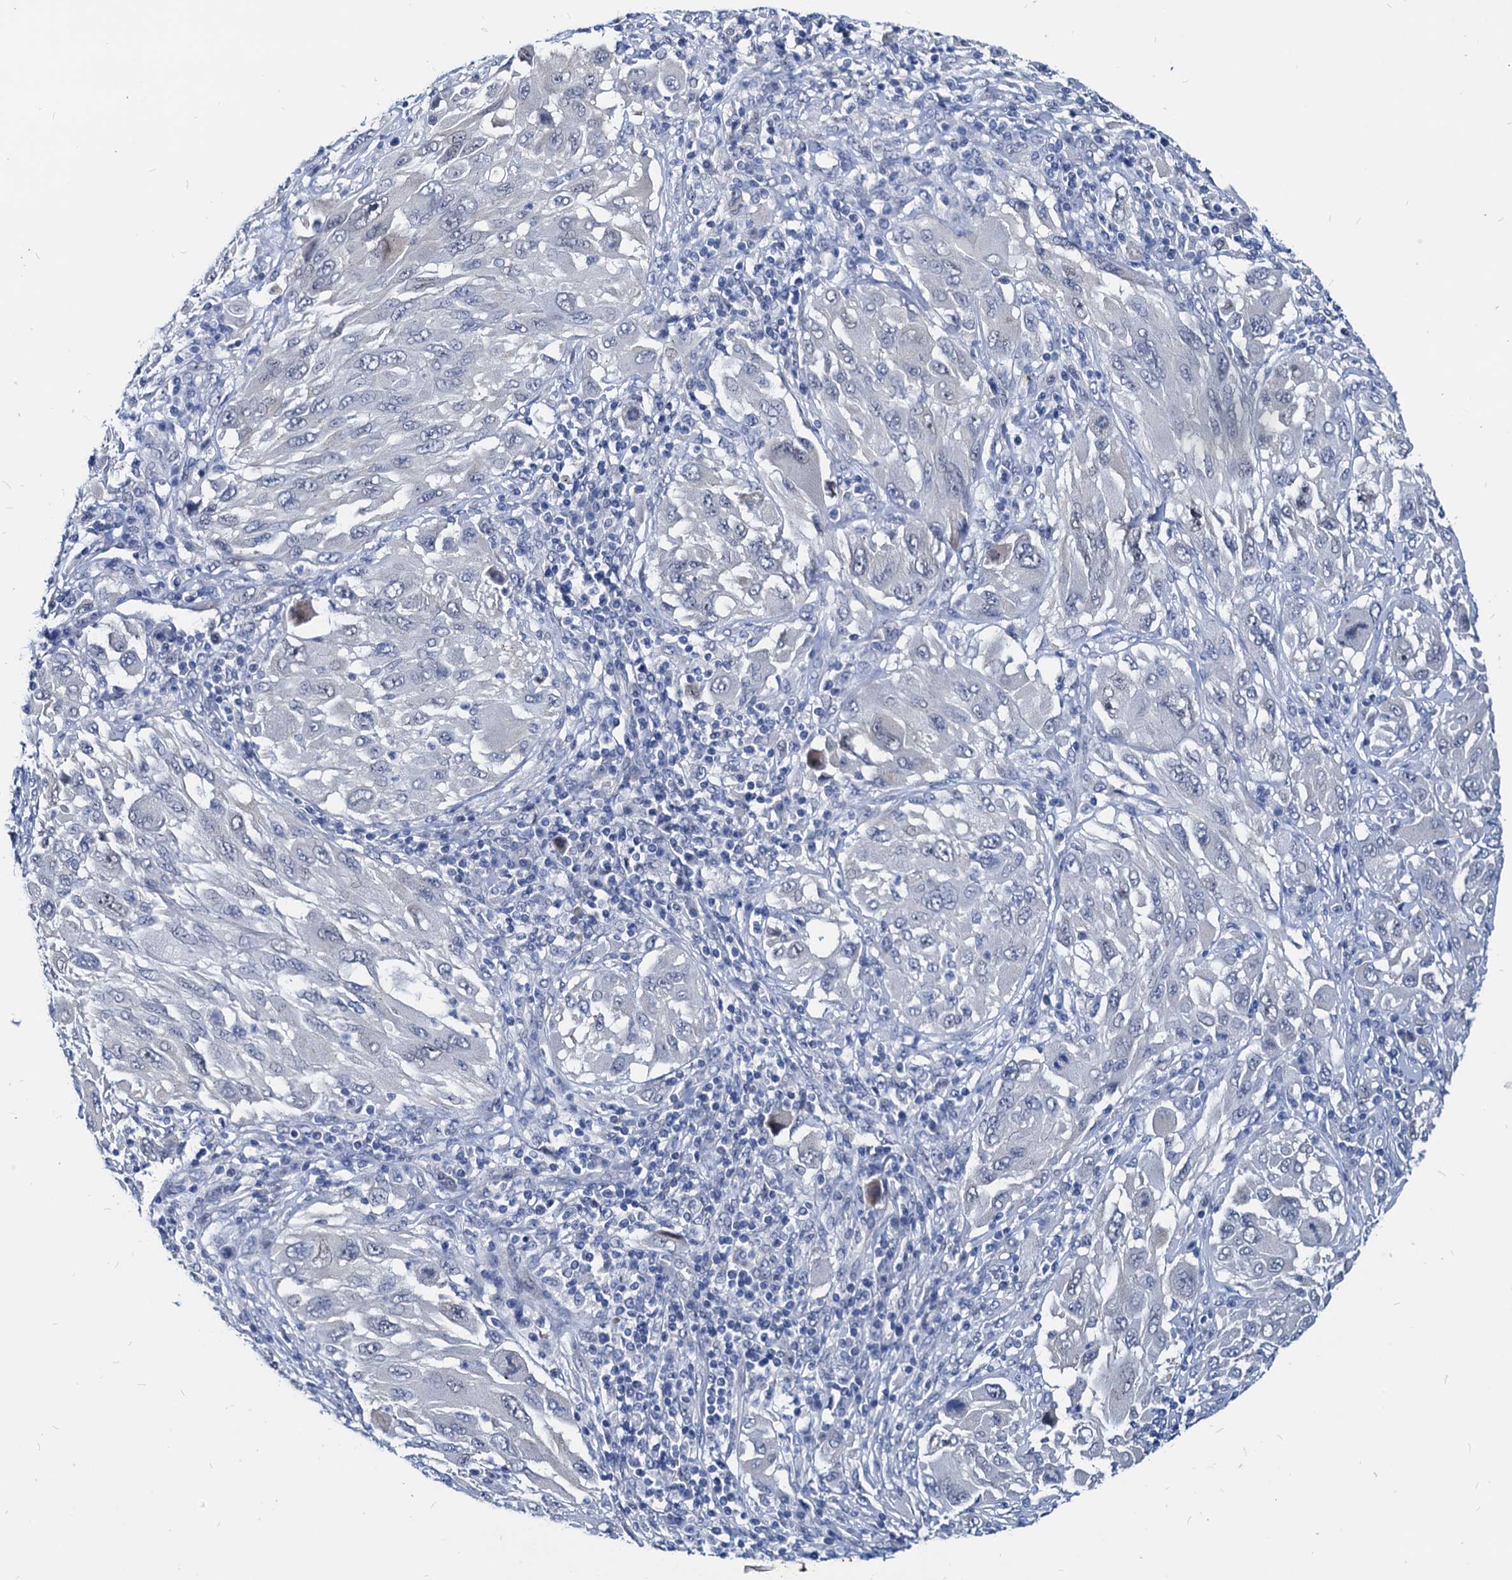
{"staining": {"intensity": "negative", "quantity": "none", "location": "none"}, "tissue": "melanoma", "cell_type": "Tumor cells", "image_type": "cancer", "snomed": [{"axis": "morphology", "description": "Malignant melanoma, NOS"}, {"axis": "topography", "description": "Skin"}], "caption": "A photomicrograph of melanoma stained for a protein reveals no brown staining in tumor cells.", "gene": "HSF2", "patient": {"sex": "female", "age": 91}}